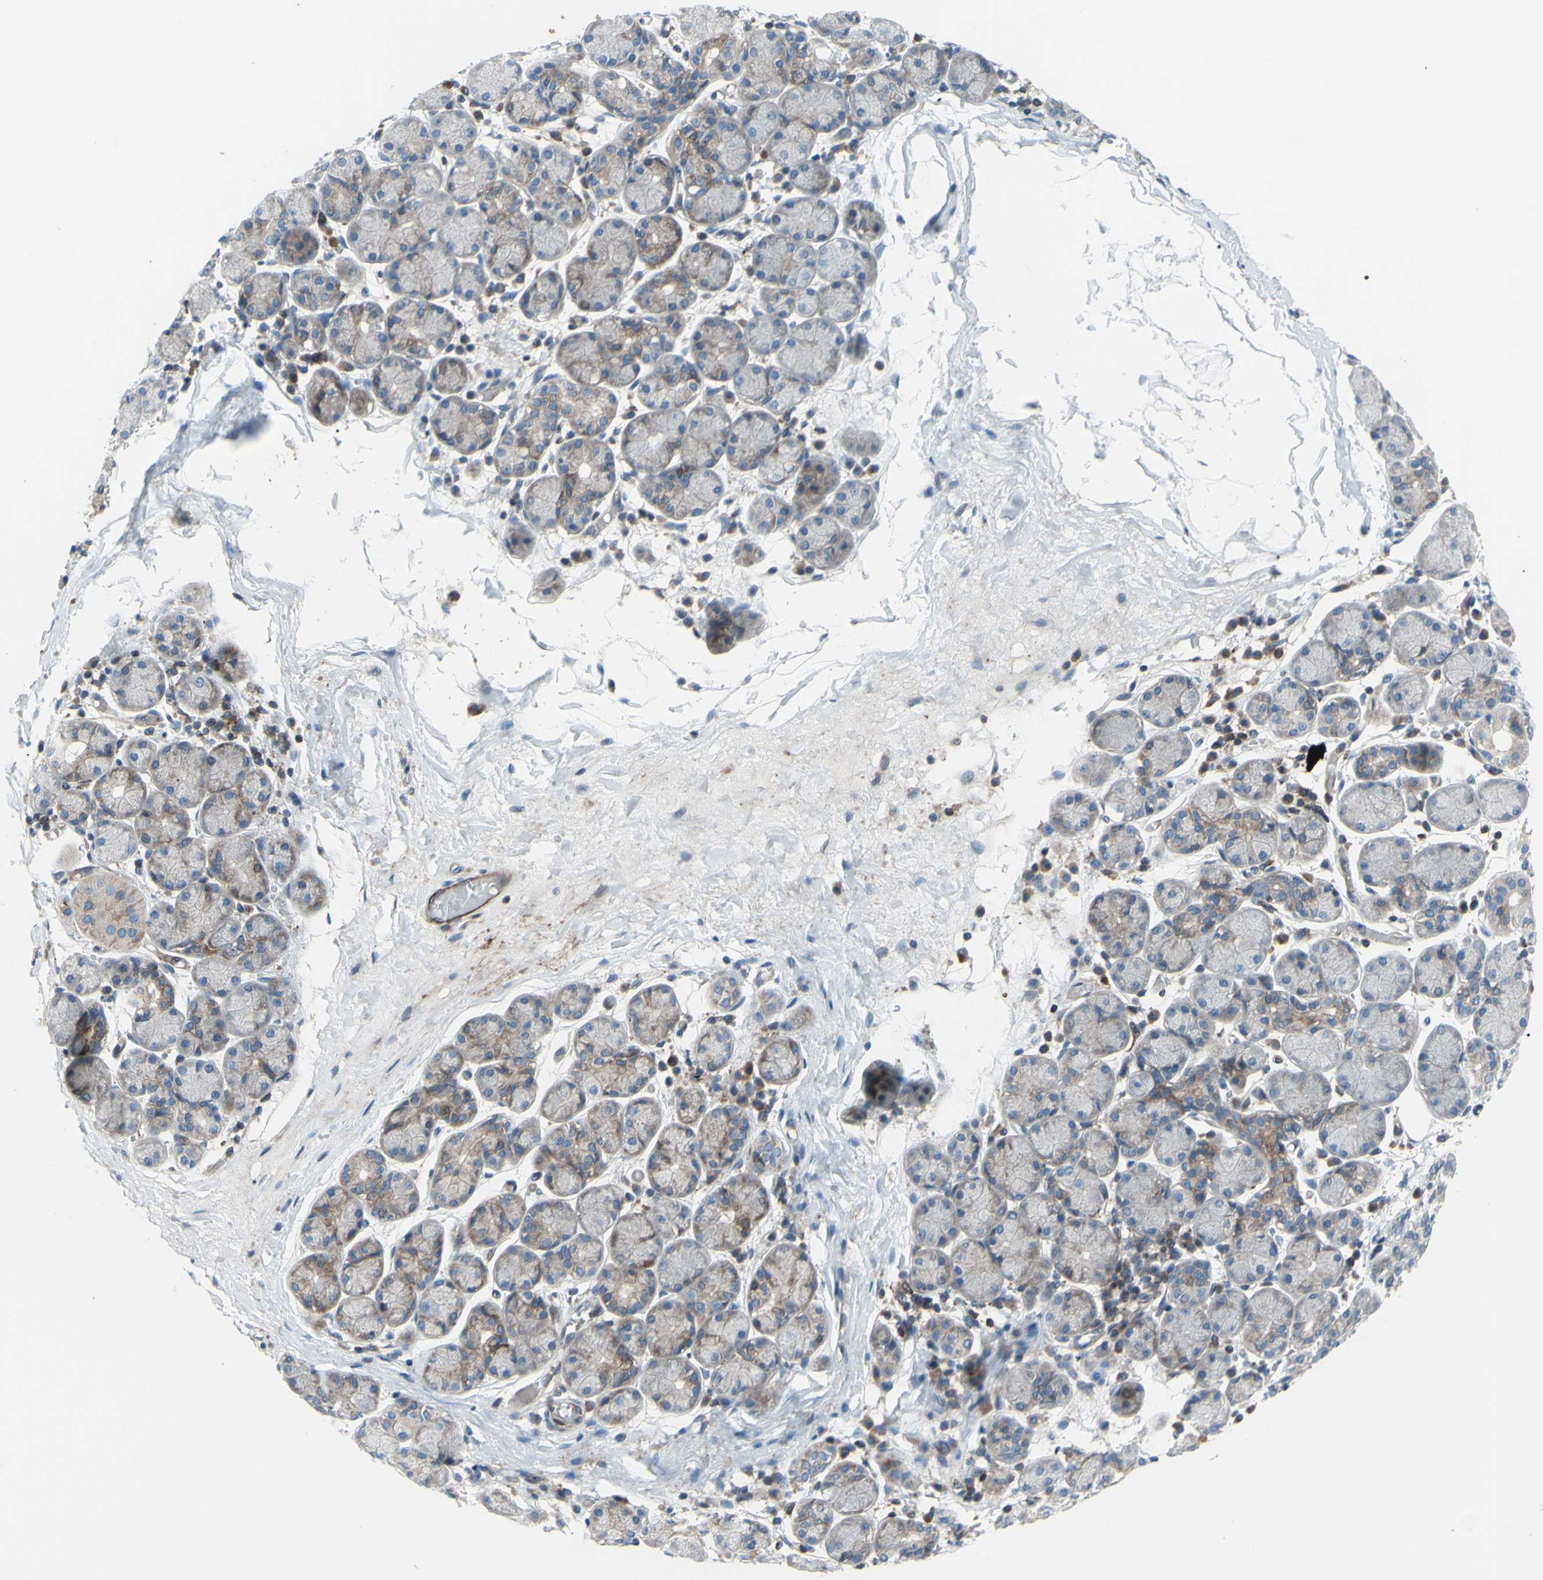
{"staining": {"intensity": "moderate", "quantity": "<25%", "location": "cytoplasmic/membranous"}, "tissue": "salivary gland", "cell_type": "Glandular cells", "image_type": "normal", "snomed": [{"axis": "morphology", "description": "Normal tissue, NOS"}, {"axis": "topography", "description": "Salivary gland"}], "caption": "The micrograph exhibits staining of unremarkable salivary gland, revealing moderate cytoplasmic/membranous protein staining (brown color) within glandular cells.", "gene": "PAK2", "patient": {"sex": "female", "age": 24}}